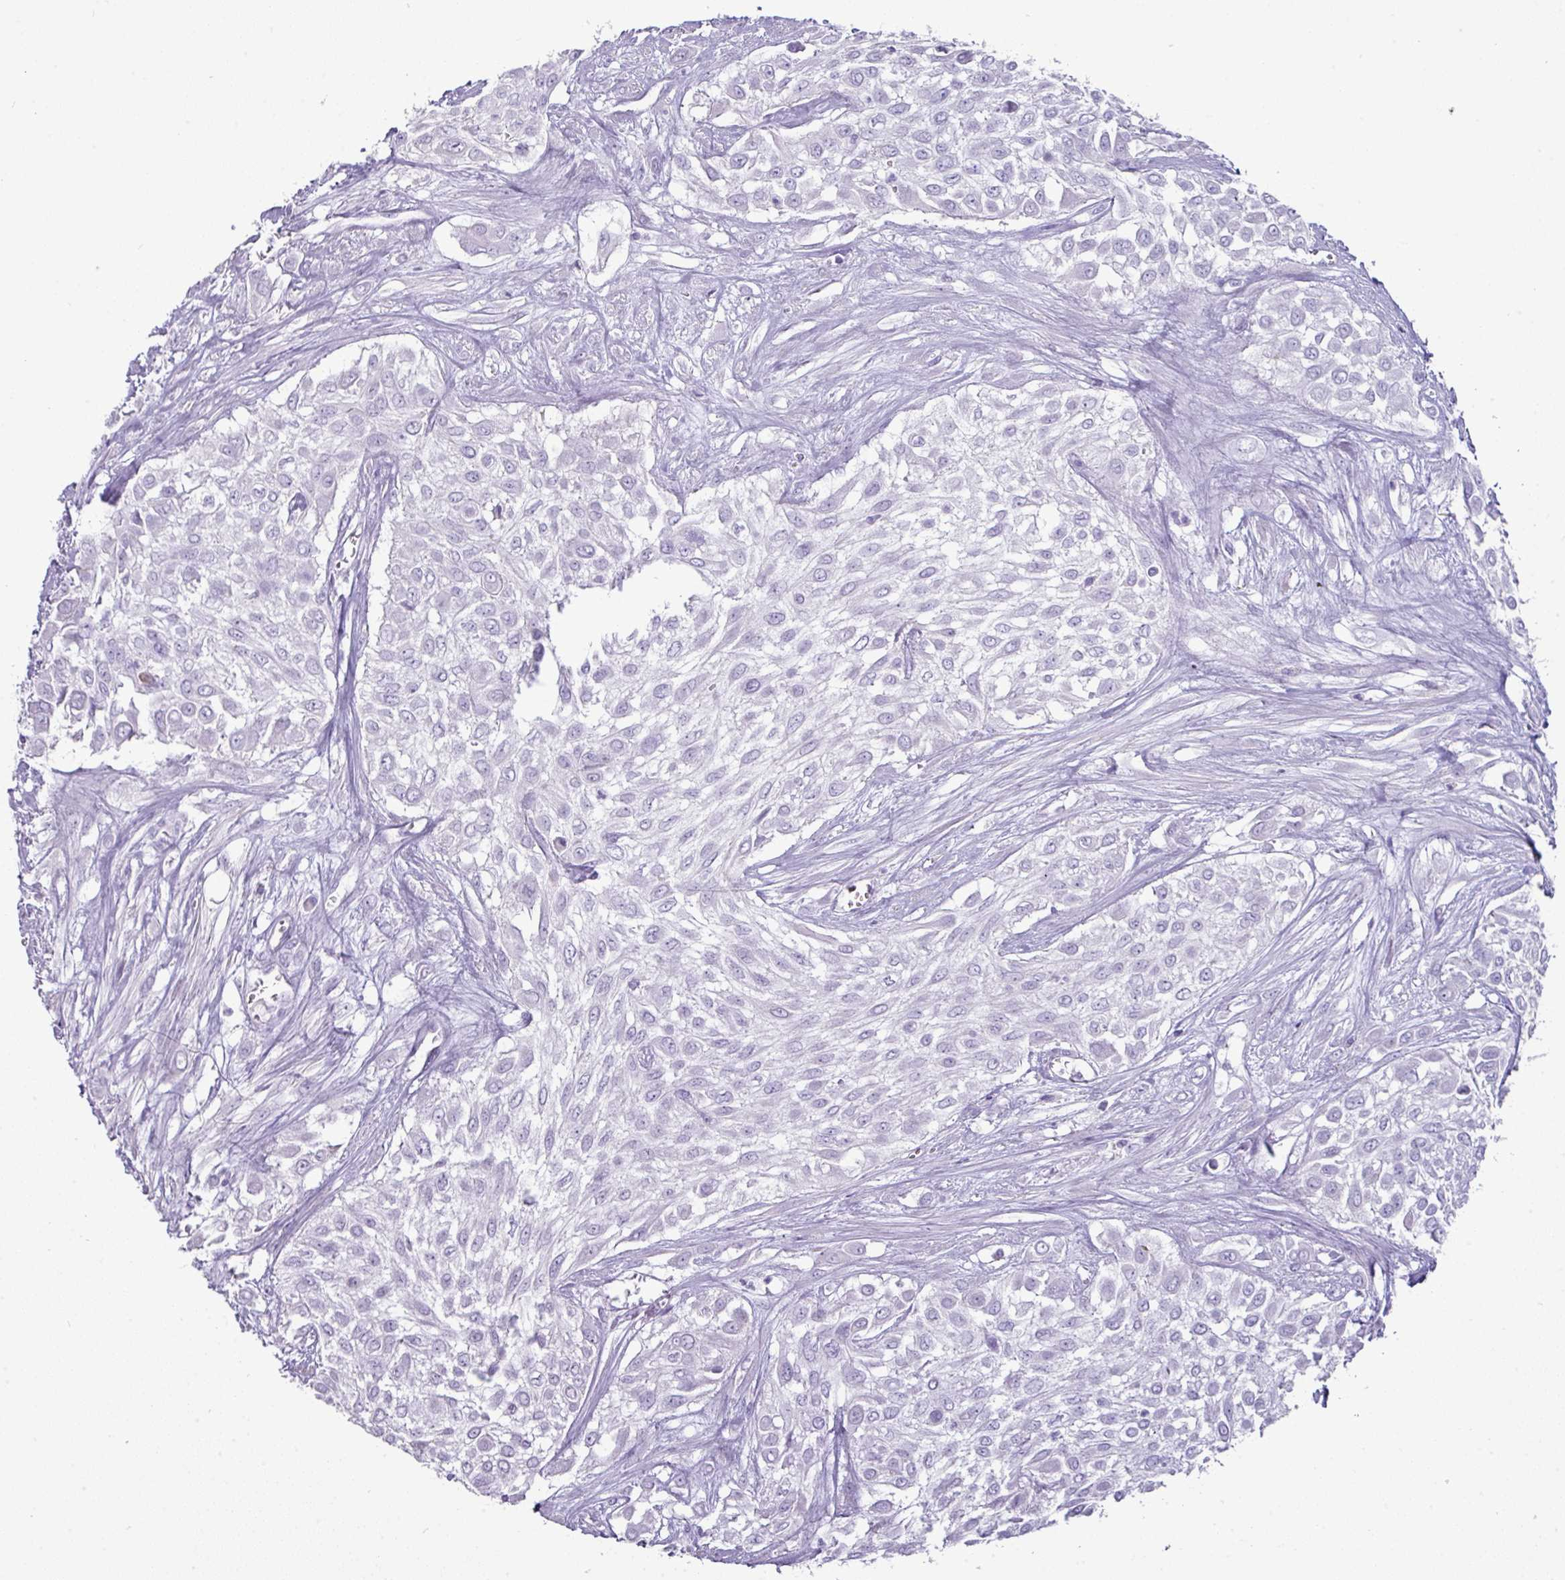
{"staining": {"intensity": "negative", "quantity": "none", "location": "none"}, "tissue": "urothelial cancer", "cell_type": "Tumor cells", "image_type": "cancer", "snomed": [{"axis": "morphology", "description": "Urothelial carcinoma, High grade"}, {"axis": "topography", "description": "Urinary bladder"}], "caption": "DAB (3,3'-diaminobenzidine) immunohistochemical staining of high-grade urothelial carcinoma exhibits no significant positivity in tumor cells. (DAB (3,3'-diaminobenzidine) immunohistochemistry visualized using brightfield microscopy, high magnification).", "gene": "GSTA3", "patient": {"sex": "male", "age": 57}}